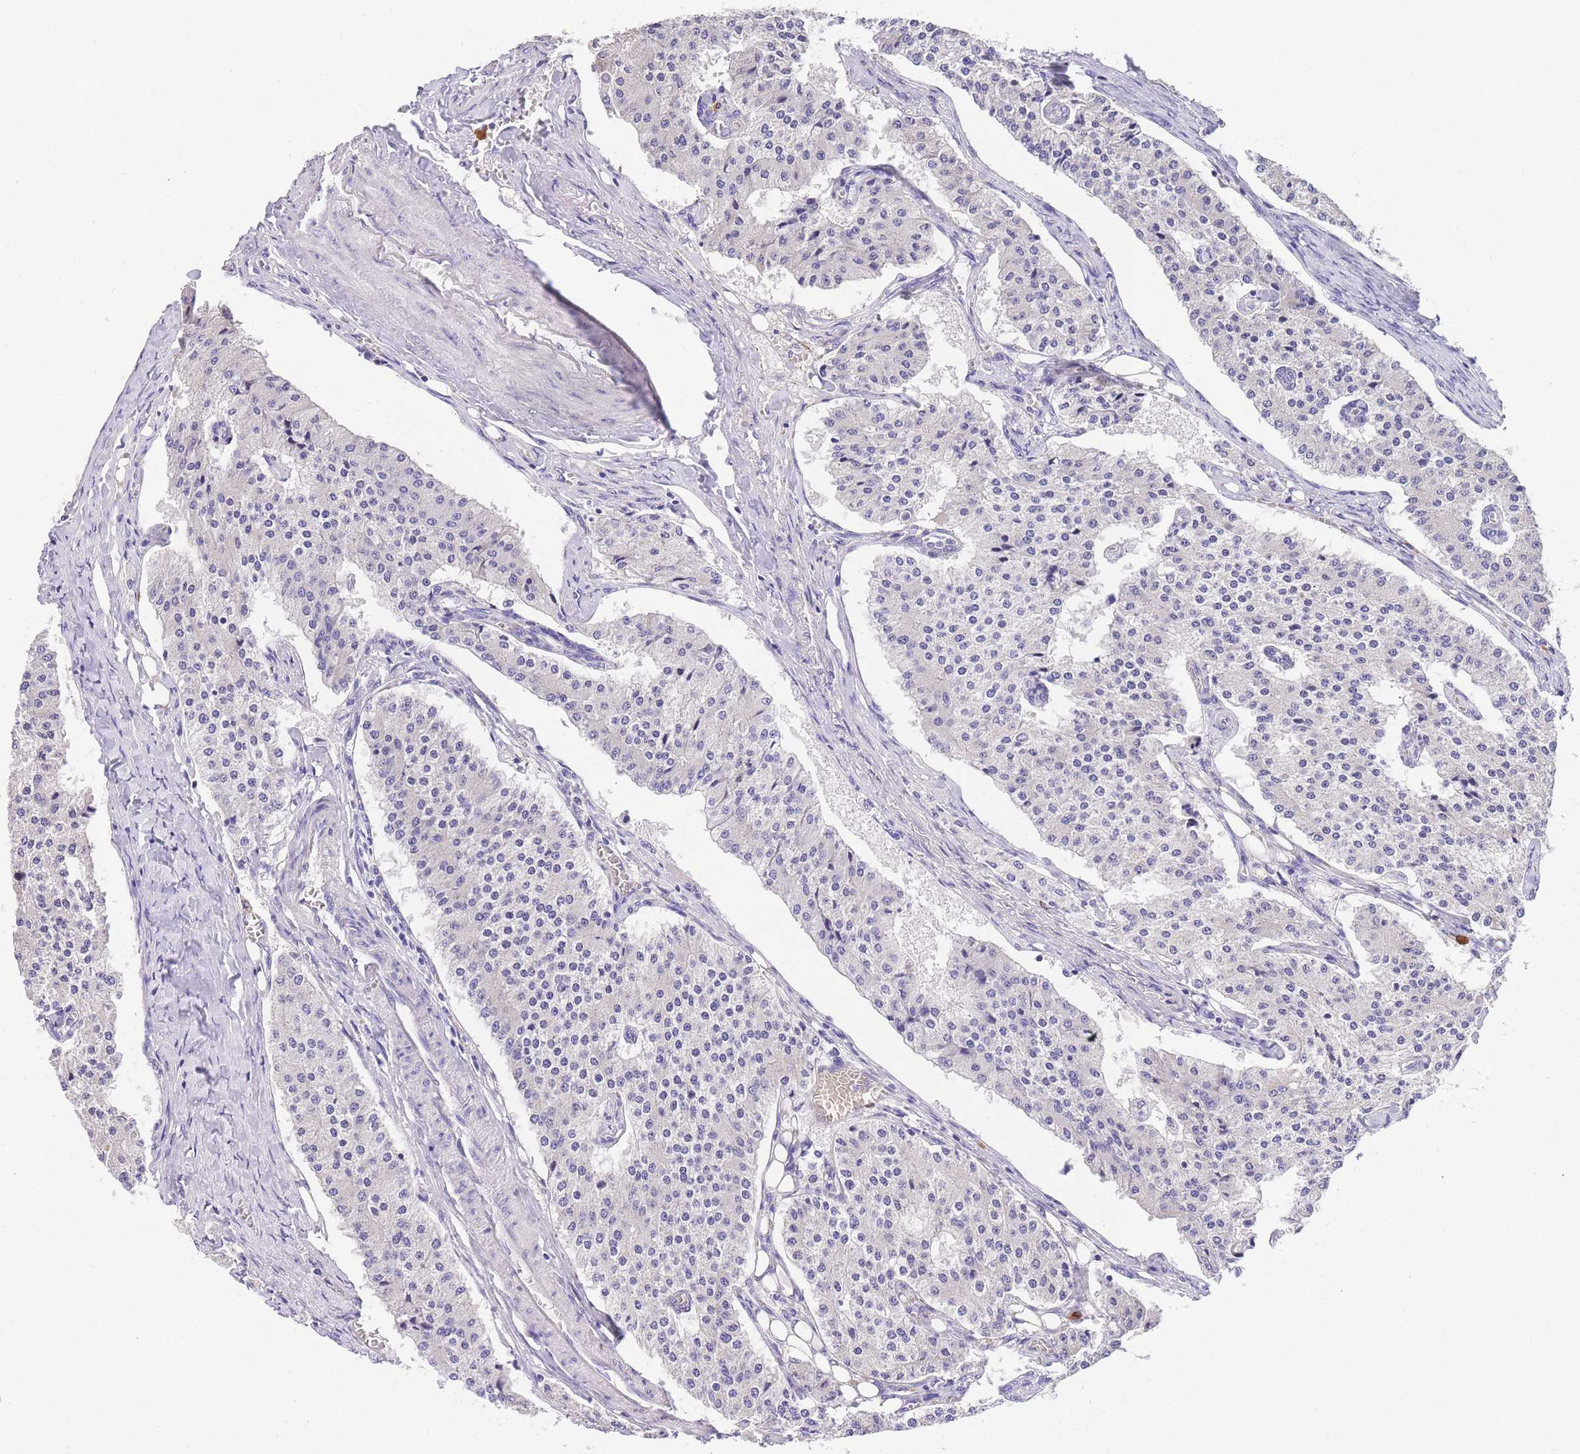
{"staining": {"intensity": "negative", "quantity": "none", "location": "none"}, "tissue": "carcinoid", "cell_type": "Tumor cells", "image_type": "cancer", "snomed": [{"axis": "morphology", "description": "Carcinoid, malignant, NOS"}, {"axis": "topography", "description": "Colon"}], "caption": "Tumor cells show no significant protein expression in carcinoid (malignant). The staining is performed using DAB (3,3'-diaminobenzidine) brown chromogen with nuclei counter-stained in using hematoxylin.", "gene": "EPN2", "patient": {"sex": "female", "age": 52}}